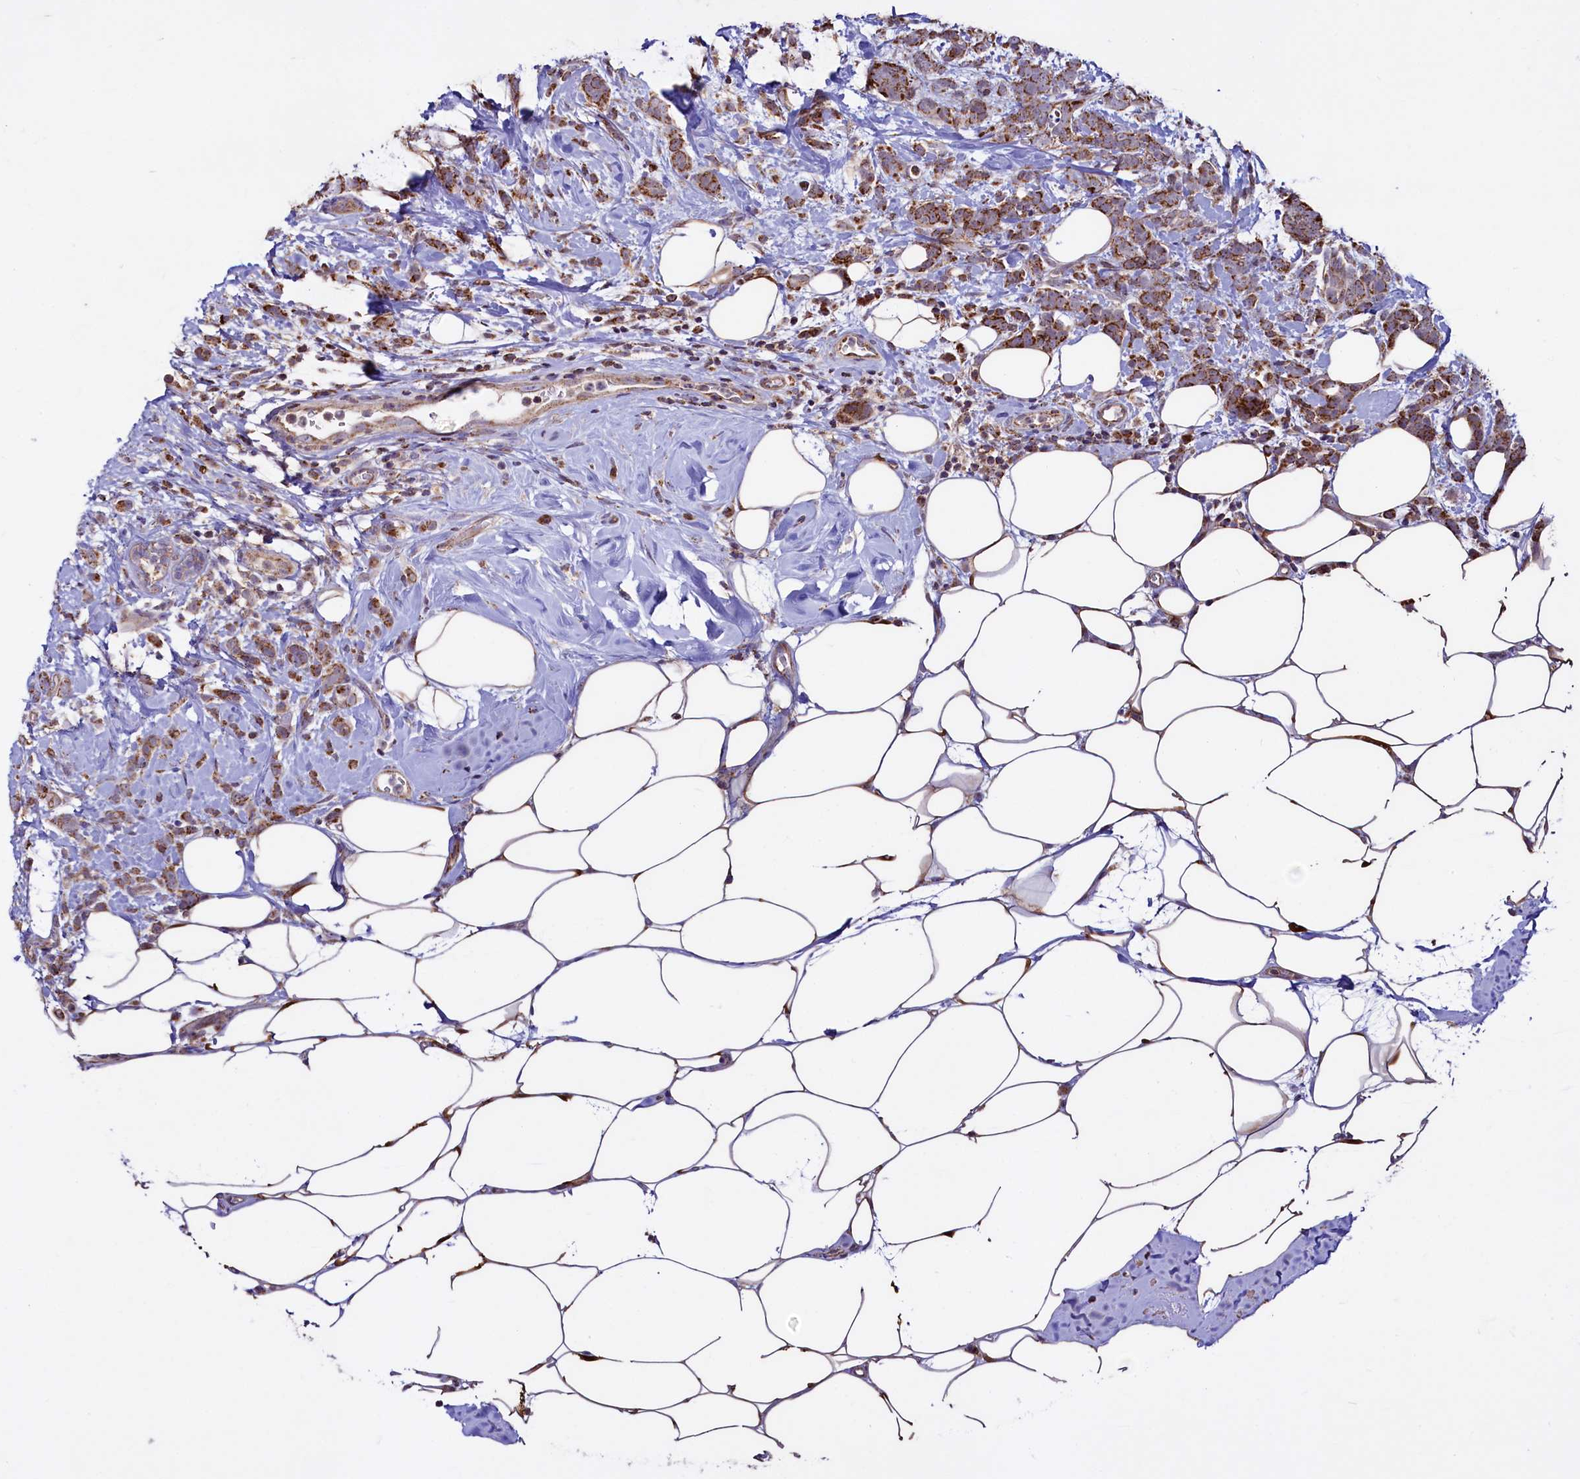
{"staining": {"intensity": "moderate", "quantity": ">75%", "location": "cytoplasmic/membranous"}, "tissue": "breast cancer", "cell_type": "Tumor cells", "image_type": "cancer", "snomed": [{"axis": "morphology", "description": "Lobular carcinoma"}, {"axis": "topography", "description": "Breast"}], "caption": "Immunohistochemical staining of lobular carcinoma (breast) displays moderate cytoplasmic/membranous protein staining in about >75% of tumor cells. (IHC, brightfield microscopy, high magnification).", "gene": "STARD5", "patient": {"sex": "female", "age": 58}}